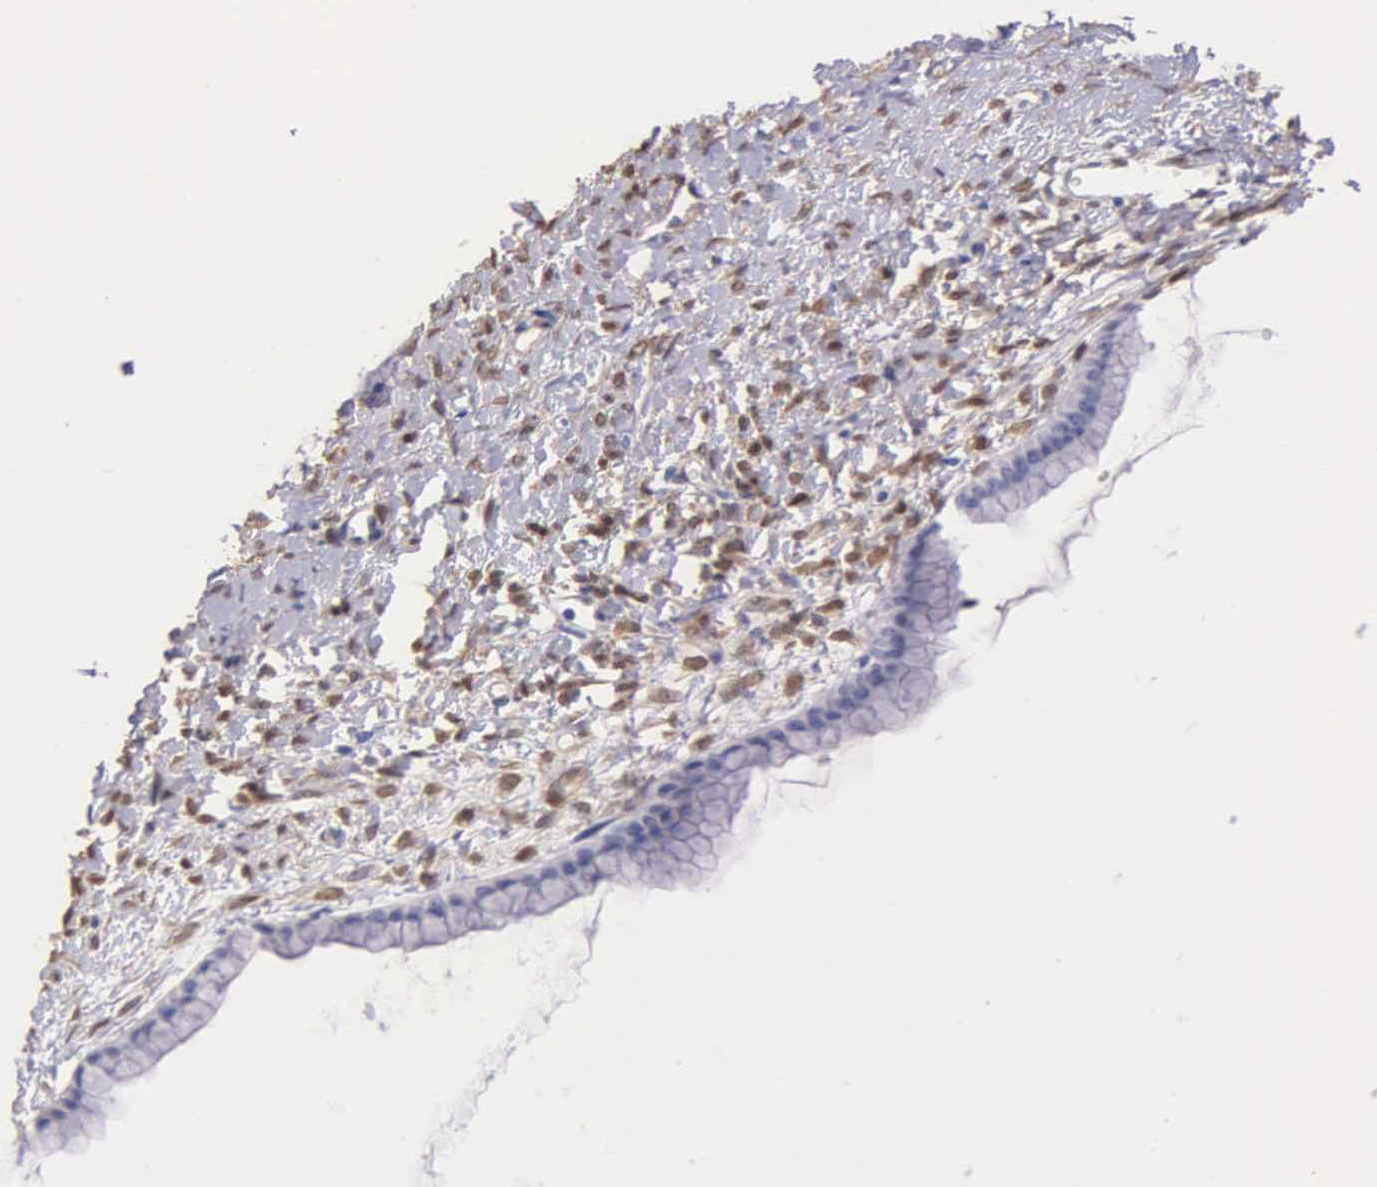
{"staining": {"intensity": "negative", "quantity": "none", "location": "none"}, "tissue": "ovarian cancer", "cell_type": "Tumor cells", "image_type": "cancer", "snomed": [{"axis": "morphology", "description": "Cystadenocarcinoma, mucinous, NOS"}, {"axis": "topography", "description": "Ovary"}], "caption": "Protein analysis of ovarian cancer (mucinous cystadenocarcinoma) exhibits no significant positivity in tumor cells. (DAB immunohistochemistry (IHC), high magnification).", "gene": "GSTT2", "patient": {"sex": "female", "age": 25}}